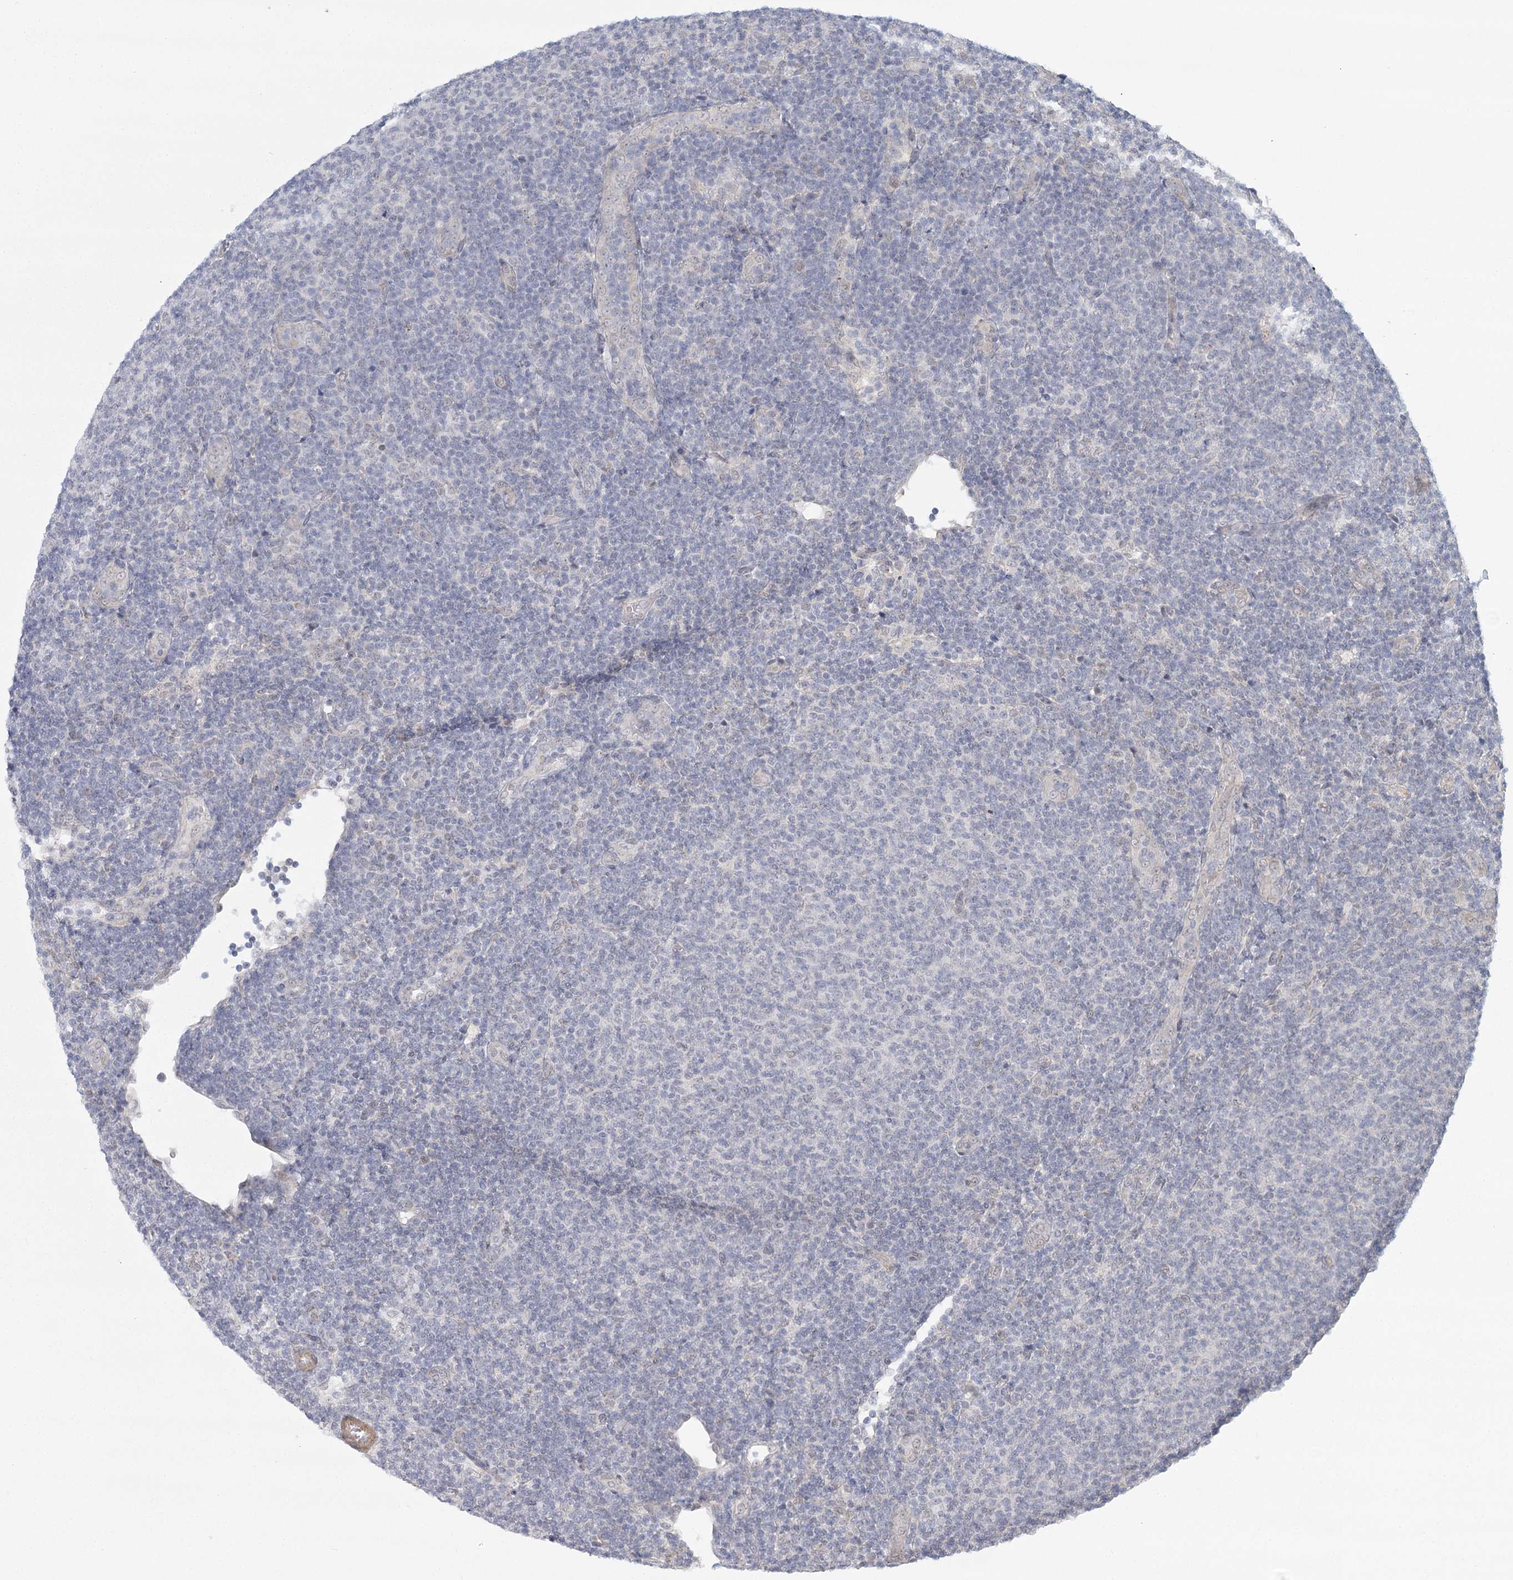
{"staining": {"intensity": "negative", "quantity": "none", "location": "none"}, "tissue": "lymphoma", "cell_type": "Tumor cells", "image_type": "cancer", "snomed": [{"axis": "morphology", "description": "Malignant lymphoma, non-Hodgkin's type, Low grade"}, {"axis": "topography", "description": "Lymph node"}], "caption": "This is an IHC photomicrograph of human lymphoma. There is no staining in tumor cells.", "gene": "MED28", "patient": {"sex": "male", "age": 66}}